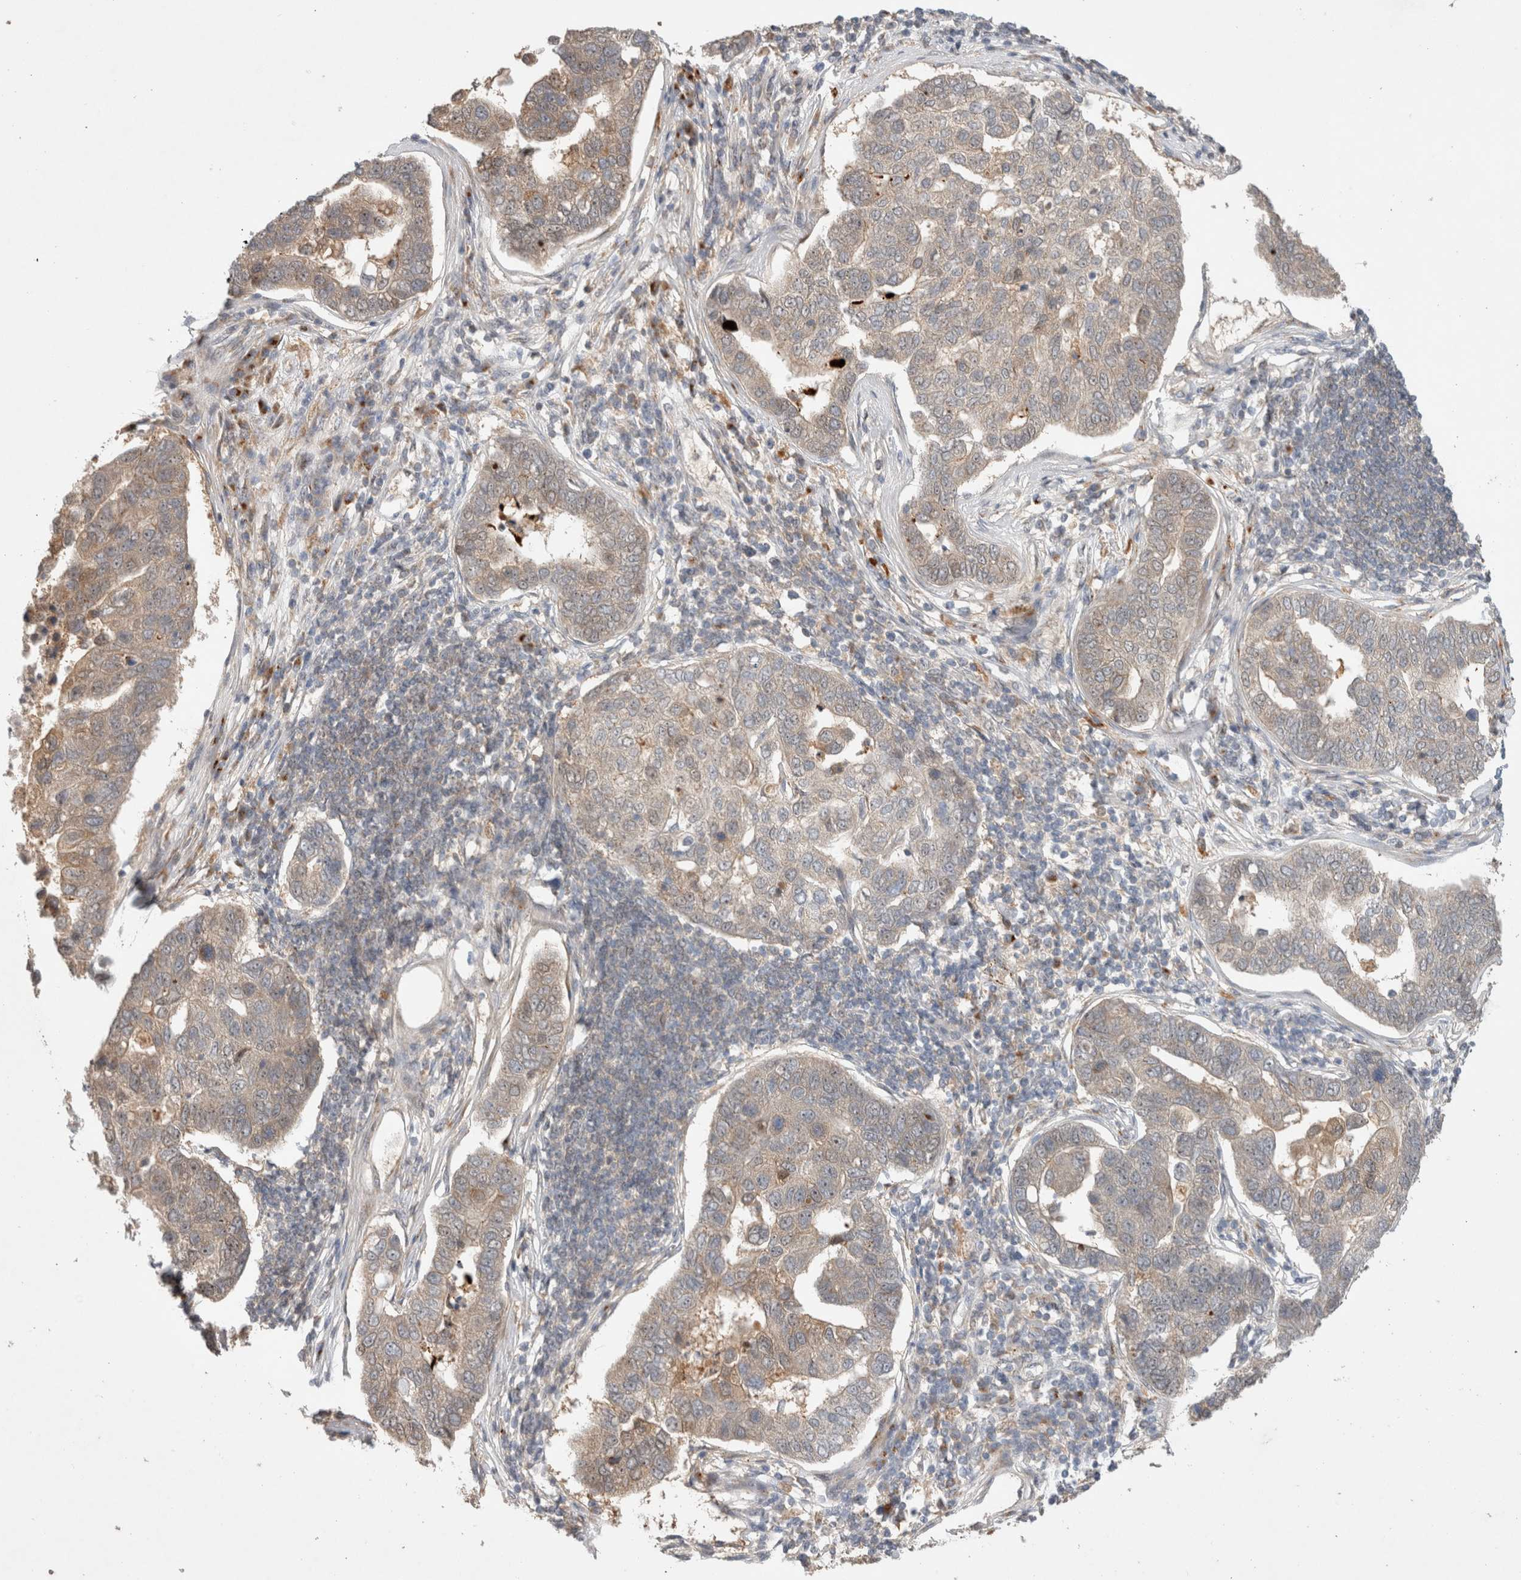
{"staining": {"intensity": "weak", "quantity": "<25%", "location": "cytoplasmic/membranous"}, "tissue": "pancreatic cancer", "cell_type": "Tumor cells", "image_type": "cancer", "snomed": [{"axis": "morphology", "description": "Adenocarcinoma, NOS"}, {"axis": "topography", "description": "Pancreas"}], "caption": "The IHC image has no significant positivity in tumor cells of pancreatic adenocarcinoma tissue.", "gene": "OTUD6B", "patient": {"sex": "female", "age": 61}}